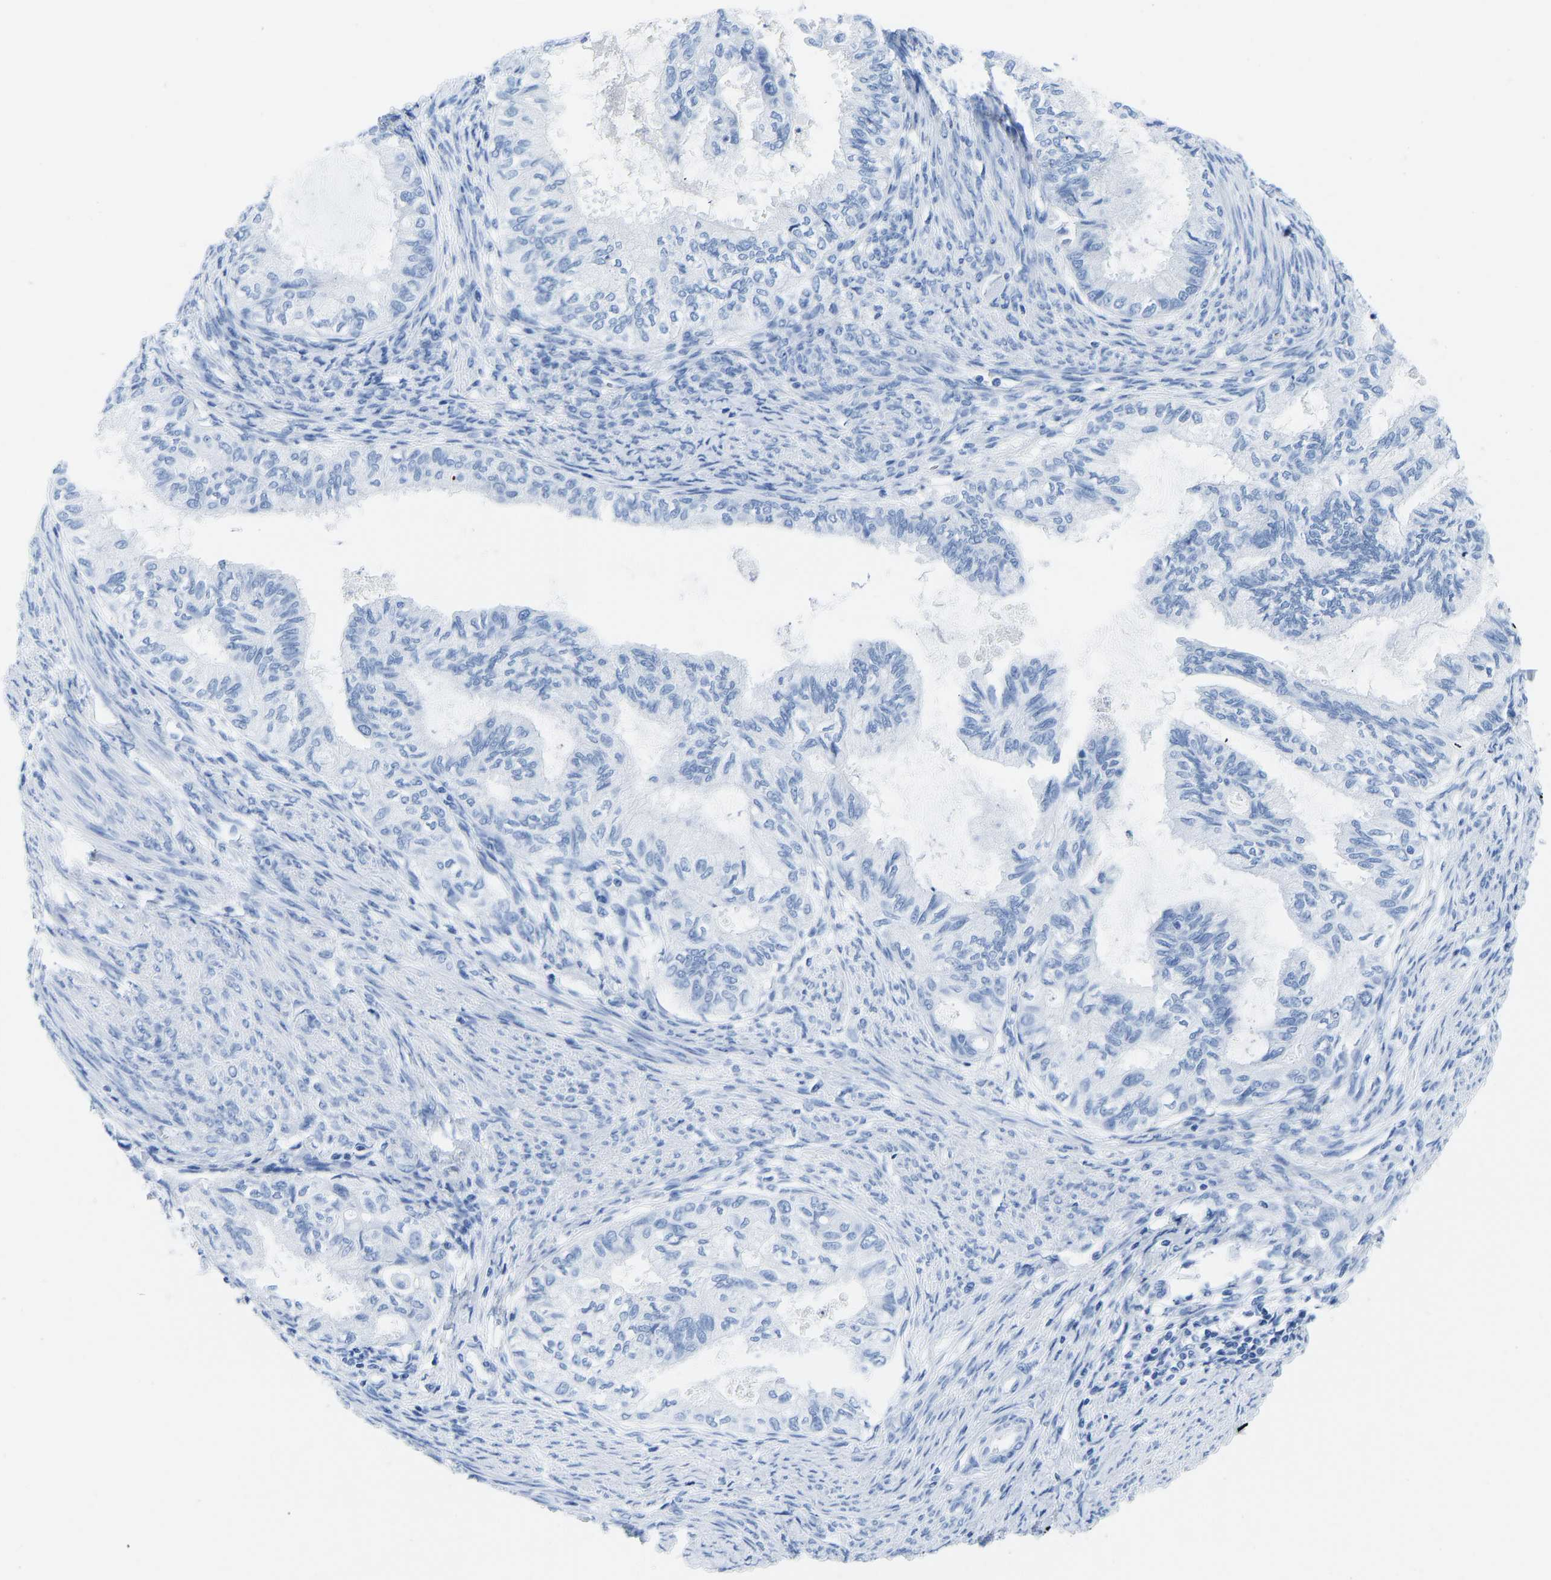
{"staining": {"intensity": "negative", "quantity": "none", "location": "none"}, "tissue": "cervical cancer", "cell_type": "Tumor cells", "image_type": "cancer", "snomed": [{"axis": "morphology", "description": "Normal tissue, NOS"}, {"axis": "morphology", "description": "Adenocarcinoma, NOS"}, {"axis": "topography", "description": "Cervix"}, {"axis": "topography", "description": "Endometrium"}], "caption": "Tumor cells show no significant protein staining in cervical cancer.", "gene": "ELMO2", "patient": {"sex": "female", "age": 86}}